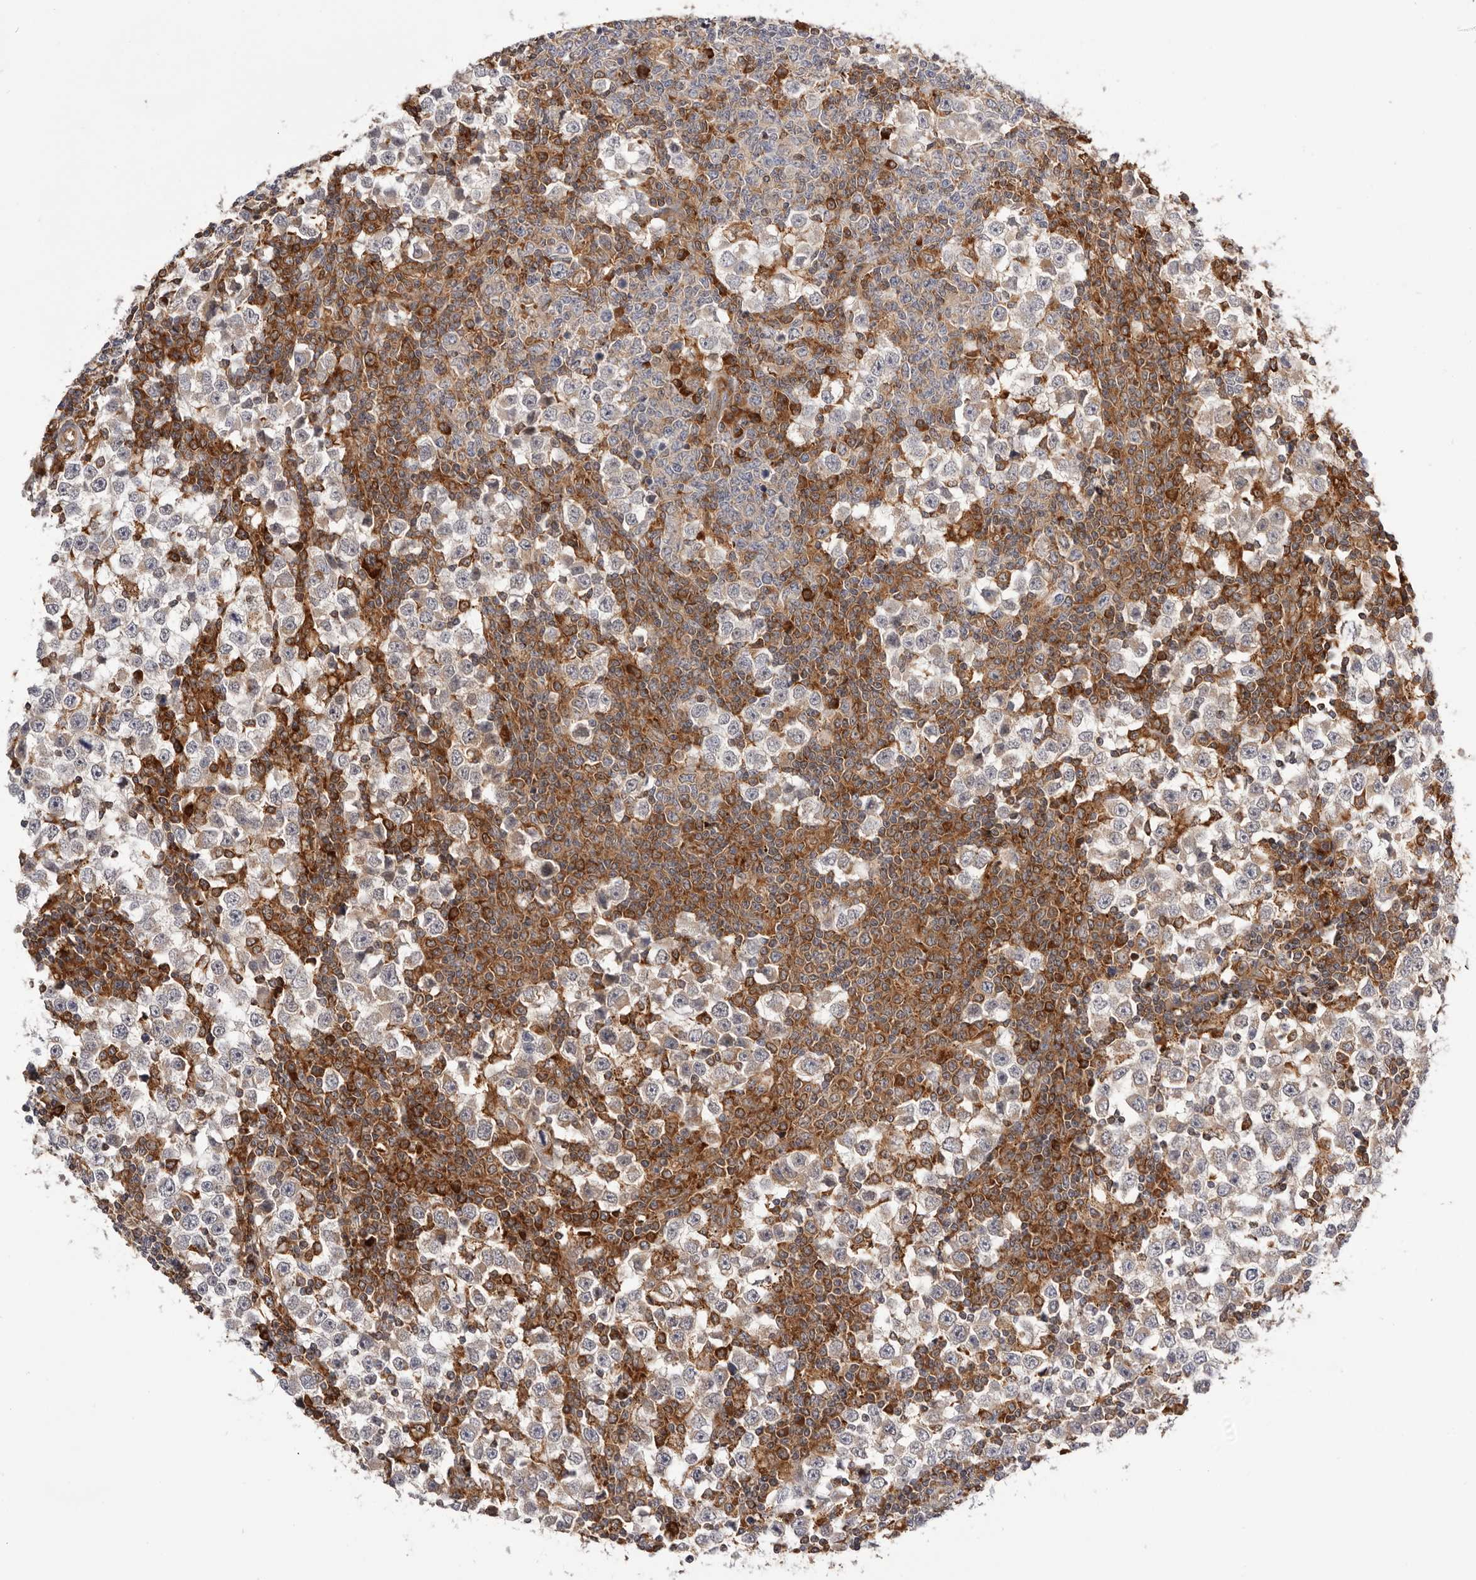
{"staining": {"intensity": "weak", "quantity": "<25%", "location": "cytoplasmic/membranous"}, "tissue": "testis cancer", "cell_type": "Tumor cells", "image_type": "cancer", "snomed": [{"axis": "morphology", "description": "Seminoma, NOS"}, {"axis": "topography", "description": "Testis"}], "caption": "Immunohistochemistry of human testis cancer (seminoma) displays no expression in tumor cells. (DAB immunohistochemistry (IHC) with hematoxylin counter stain).", "gene": "RNF213", "patient": {"sex": "male", "age": 65}}